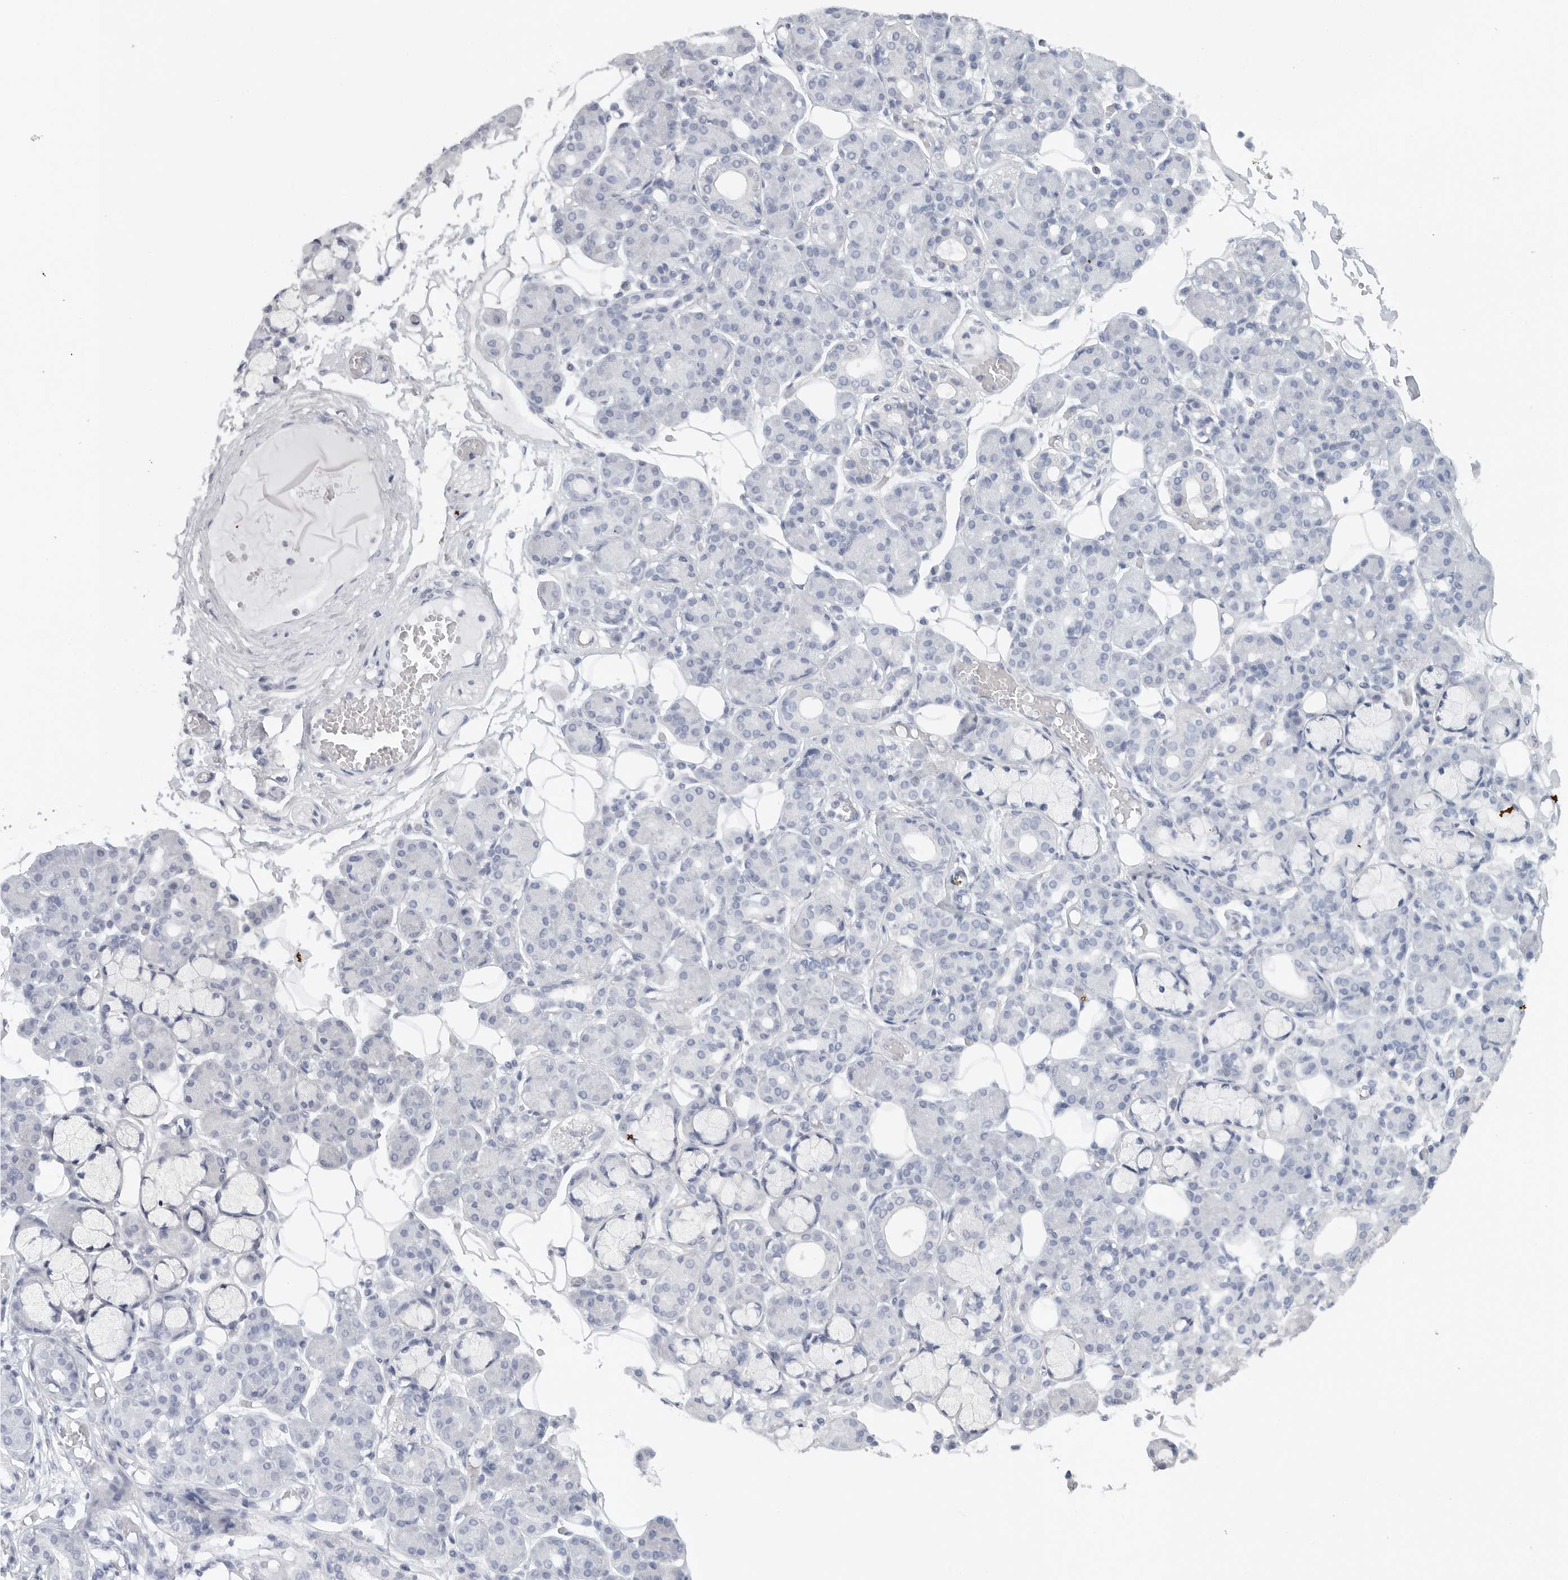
{"staining": {"intensity": "negative", "quantity": "none", "location": "none"}, "tissue": "salivary gland", "cell_type": "Glandular cells", "image_type": "normal", "snomed": [{"axis": "morphology", "description": "Normal tissue, NOS"}, {"axis": "topography", "description": "Salivary gland"}], "caption": "This is an immunohistochemistry (IHC) histopathology image of unremarkable salivary gland. There is no staining in glandular cells.", "gene": "TNR", "patient": {"sex": "male", "age": 63}}